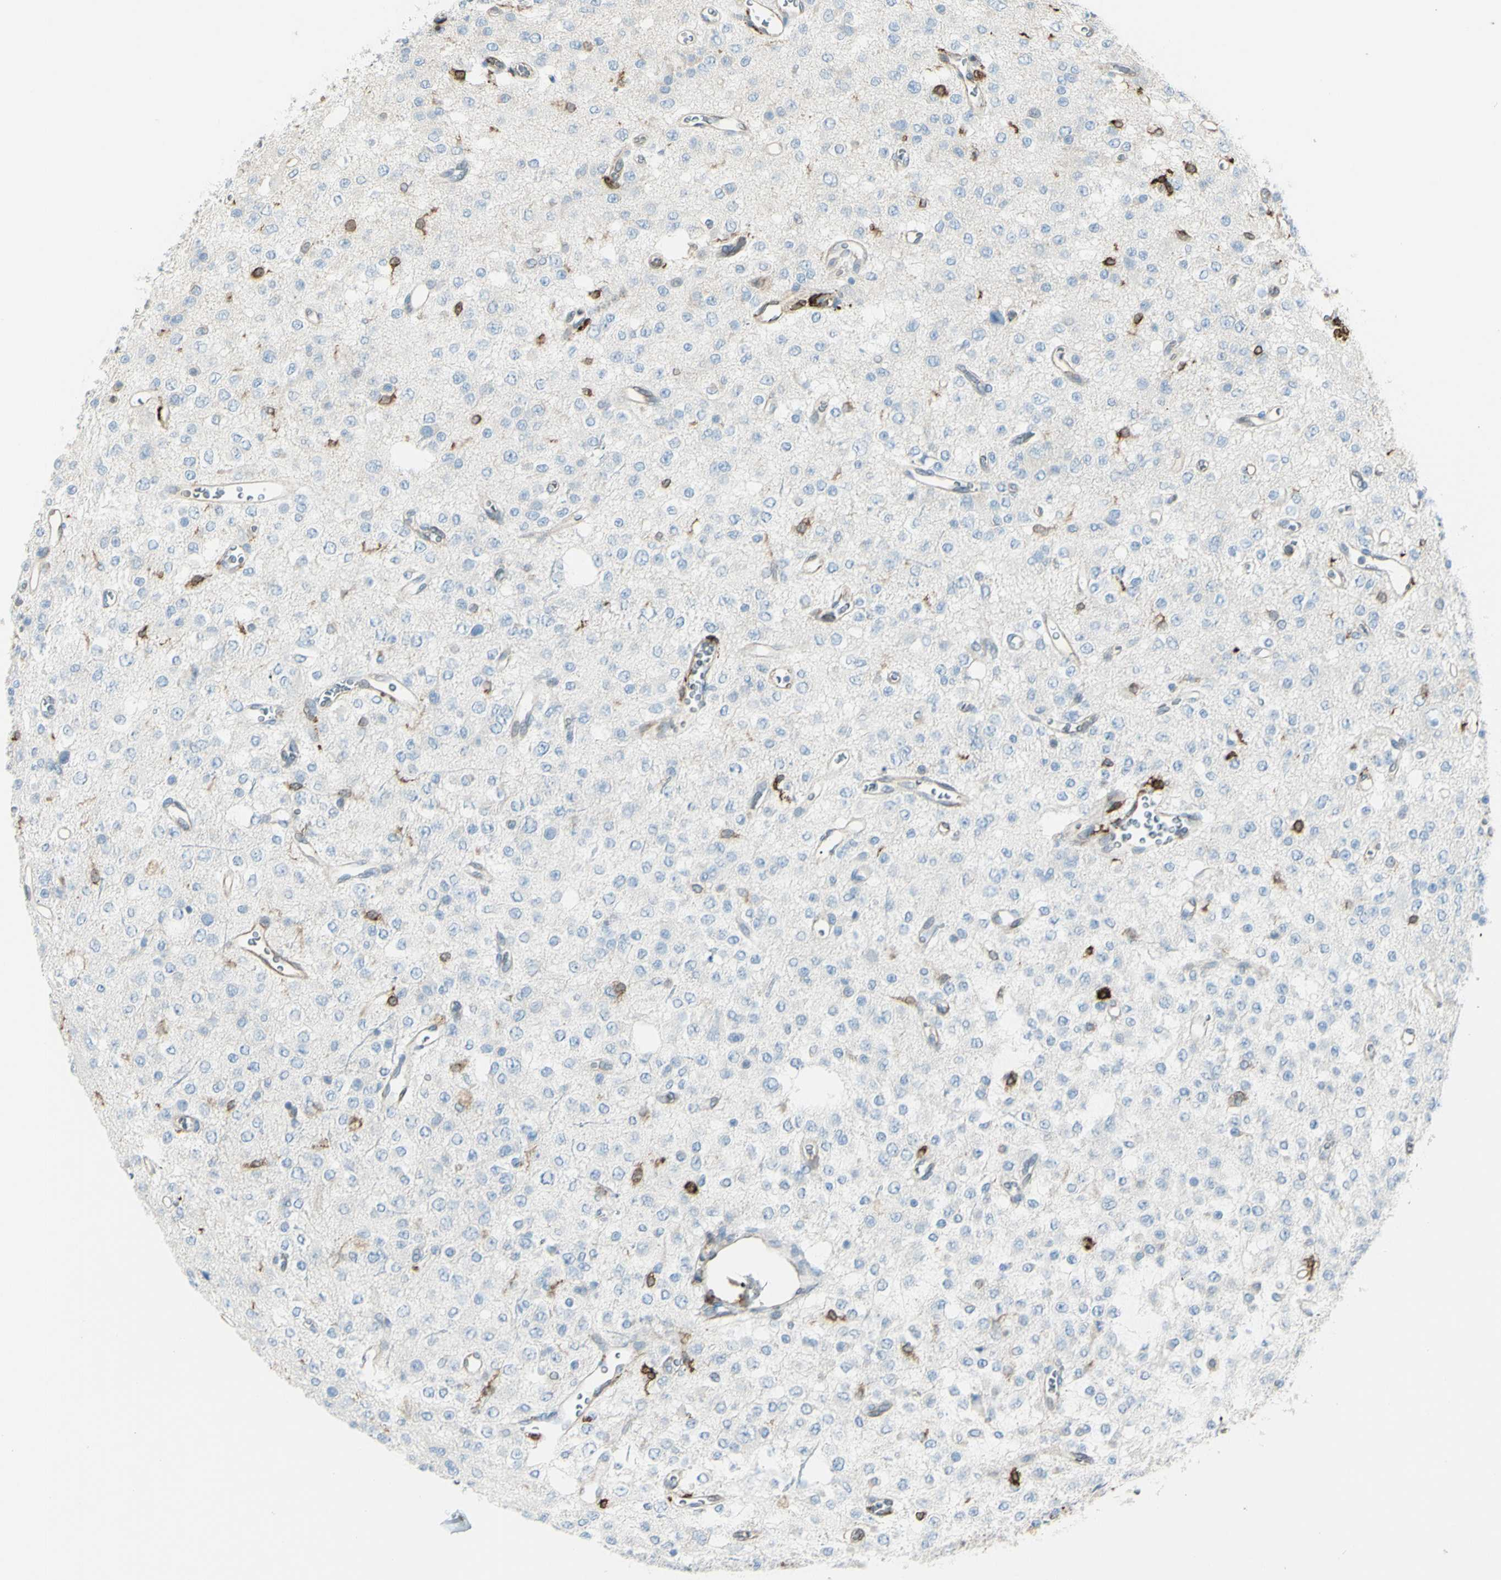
{"staining": {"intensity": "negative", "quantity": "none", "location": "none"}, "tissue": "glioma", "cell_type": "Tumor cells", "image_type": "cancer", "snomed": [{"axis": "morphology", "description": "Glioma, malignant, Low grade"}, {"axis": "topography", "description": "Brain"}], "caption": "The micrograph demonstrates no staining of tumor cells in glioma.", "gene": "CD74", "patient": {"sex": "male", "age": 38}}